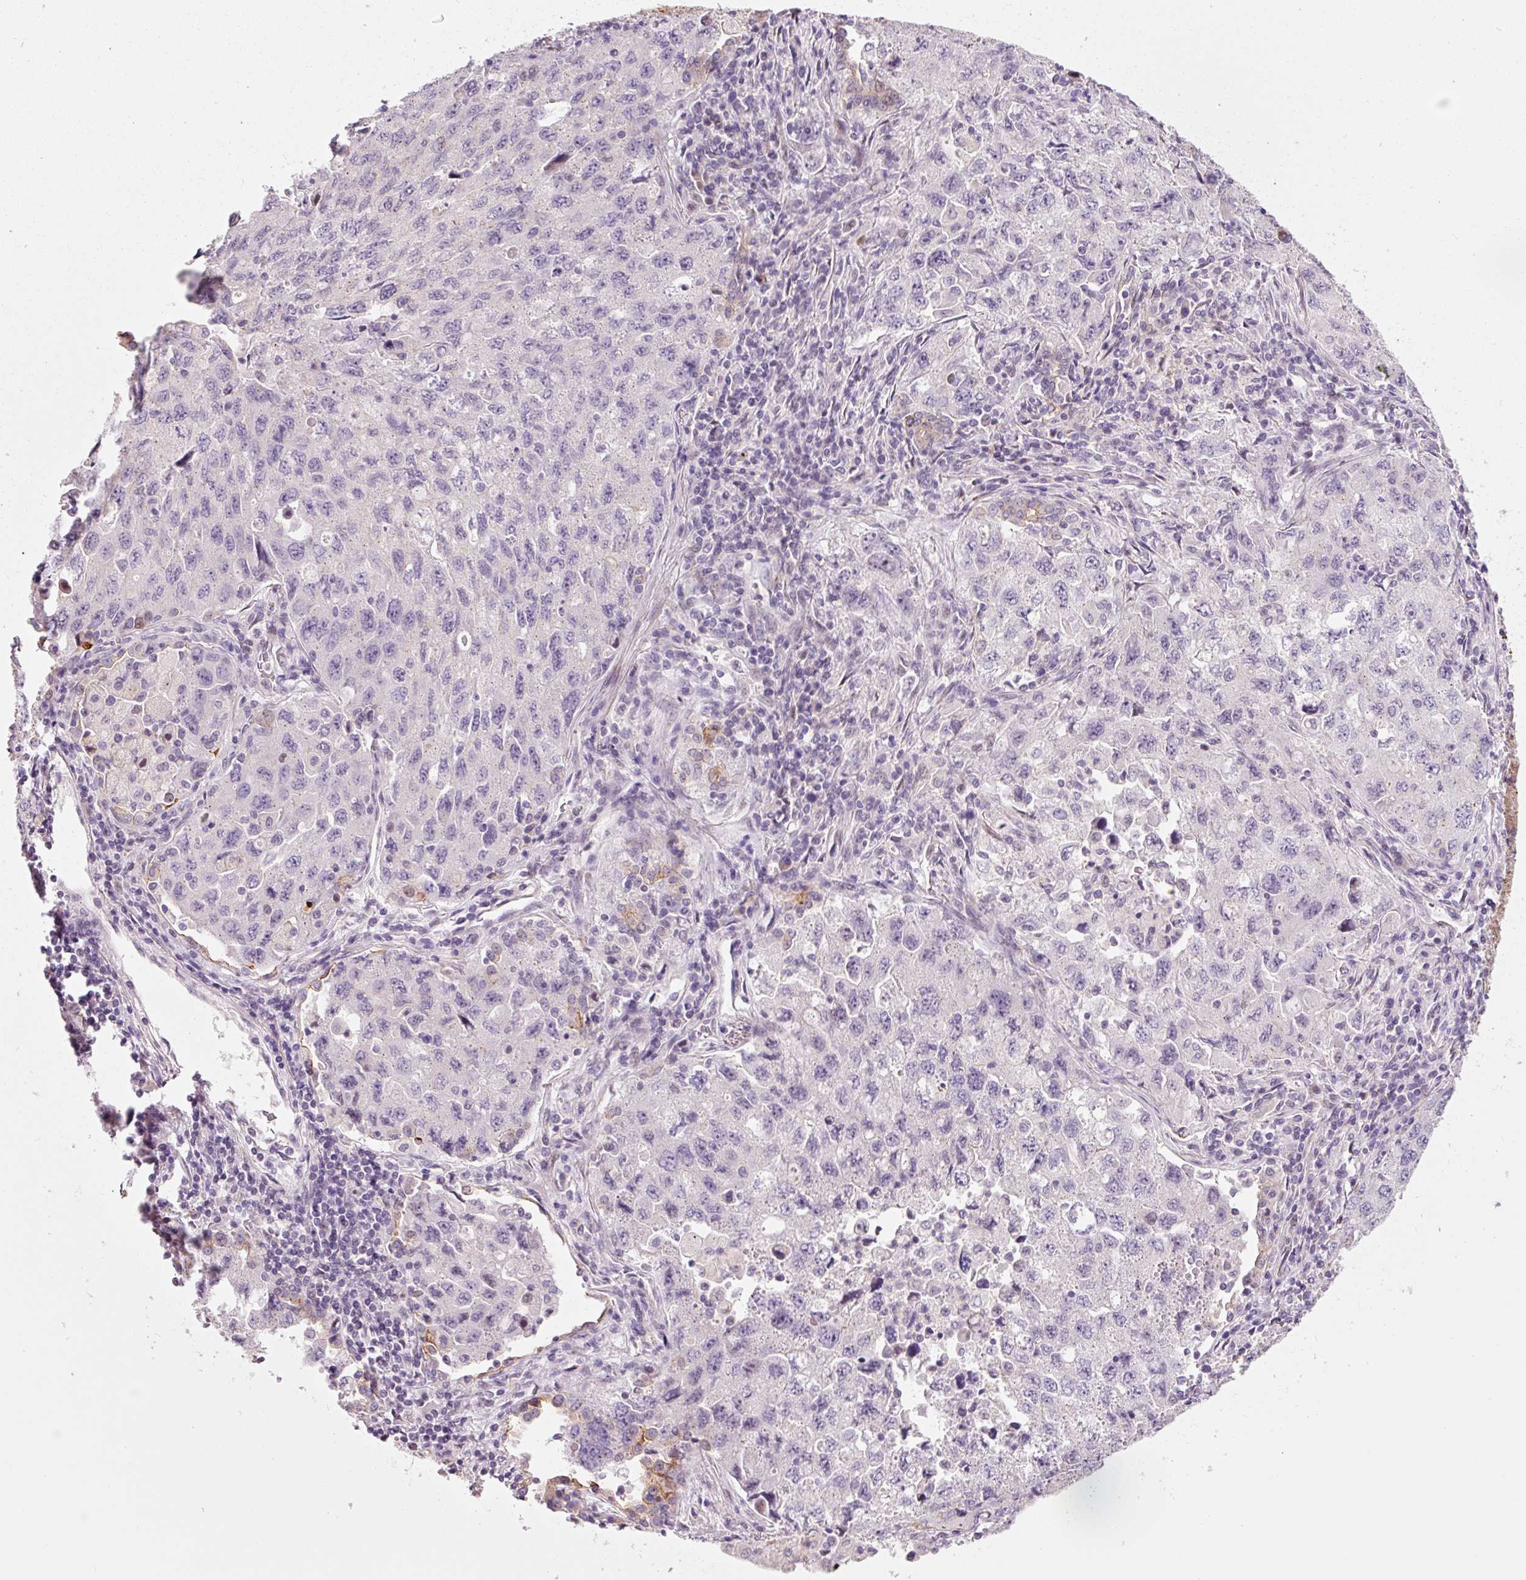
{"staining": {"intensity": "negative", "quantity": "none", "location": "none"}, "tissue": "lung cancer", "cell_type": "Tumor cells", "image_type": "cancer", "snomed": [{"axis": "morphology", "description": "Adenocarcinoma, NOS"}, {"axis": "topography", "description": "Lung"}], "caption": "Tumor cells show no significant staining in lung adenocarcinoma. (Brightfield microscopy of DAB immunohistochemistry (IHC) at high magnification).", "gene": "DAPP1", "patient": {"sex": "female", "age": 57}}